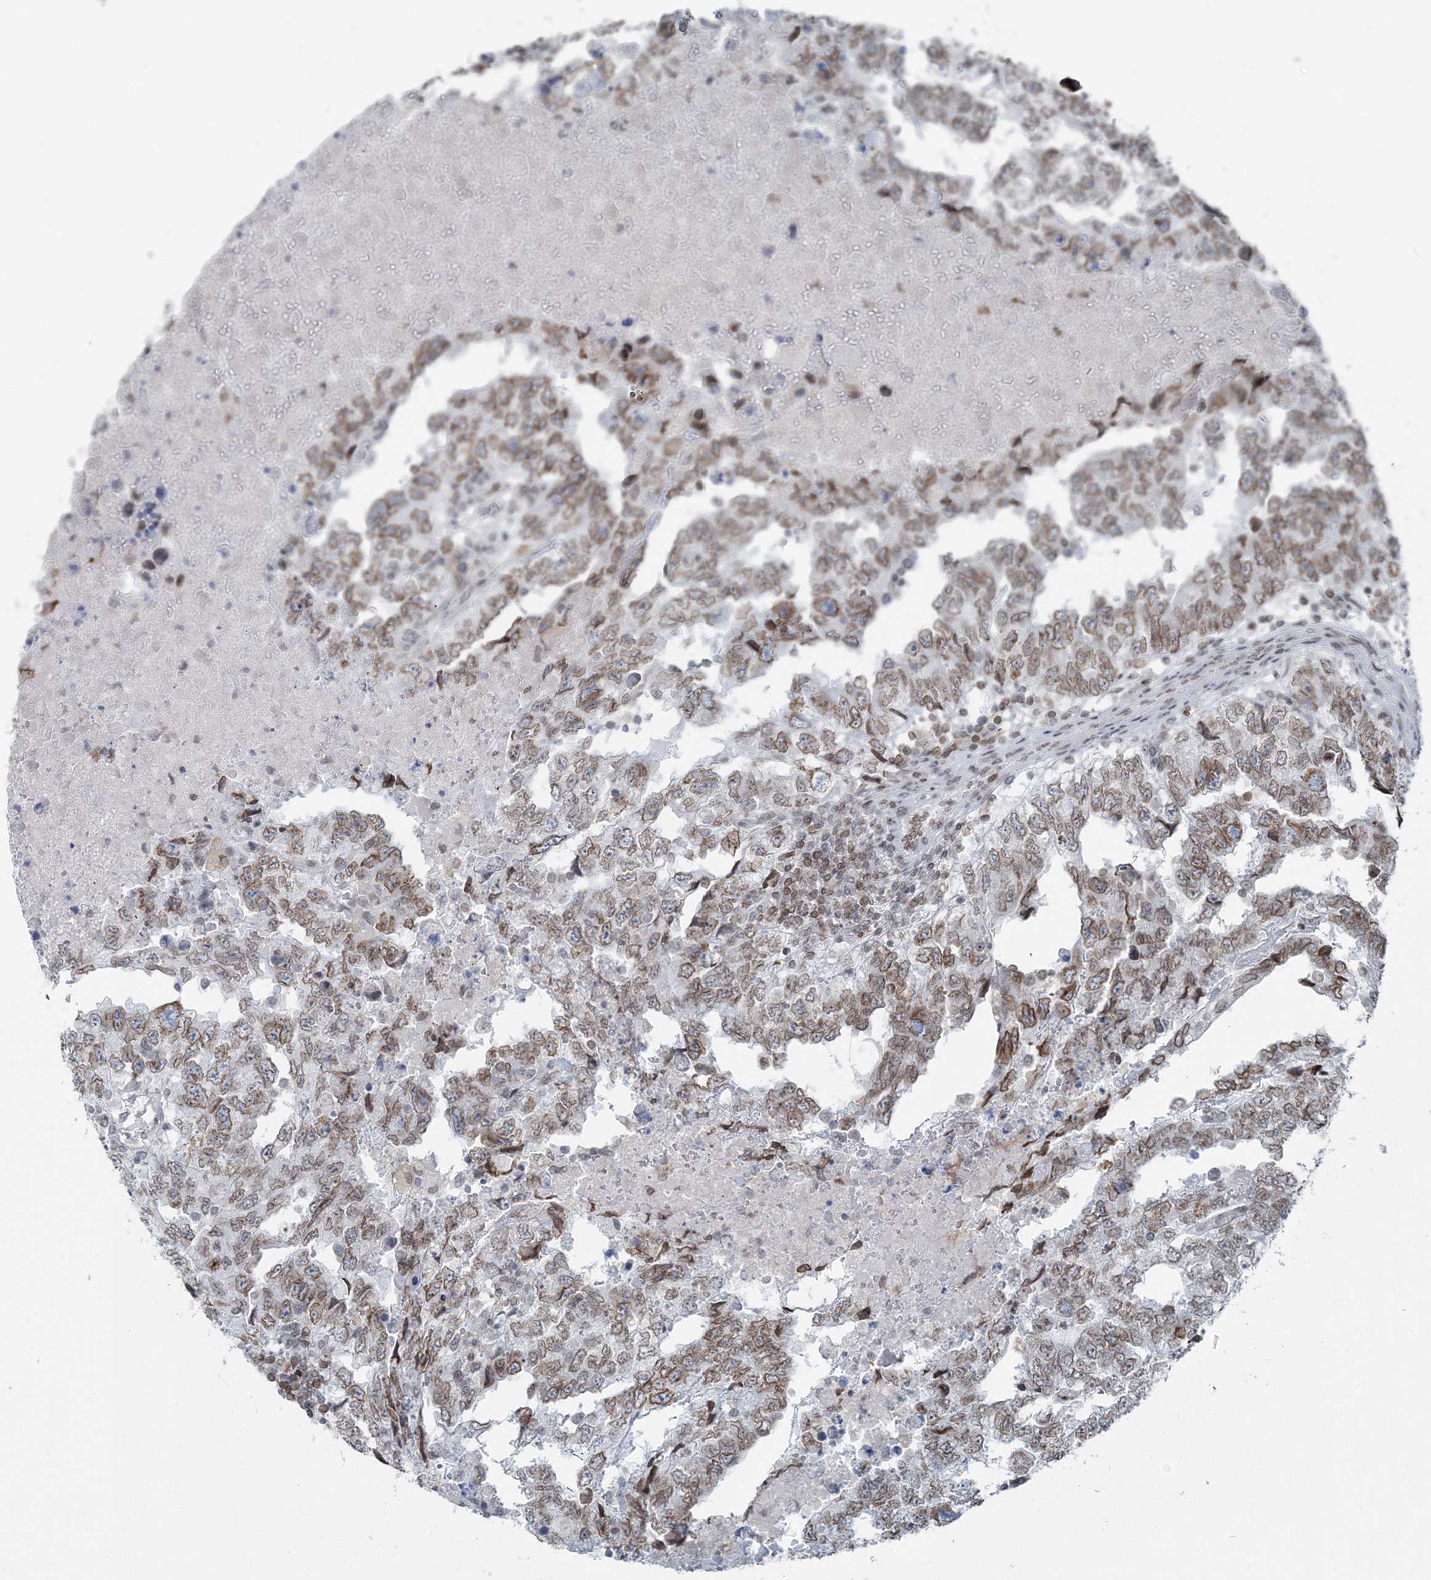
{"staining": {"intensity": "moderate", "quantity": ">75%", "location": "cytoplasmic/membranous,nuclear"}, "tissue": "testis cancer", "cell_type": "Tumor cells", "image_type": "cancer", "snomed": [{"axis": "morphology", "description": "Carcinoma, Embryonal, NOS"}, {"axis": "topography", "description": "Testis"}], "caption": "IHC histopathology image of neoplastic tissue: human testis cancer (embryonal carcinoma) stained using immunohistochemistry demonstrates medium levels of moderate protein expression localized specifically in the cytoplasmic/membranous and nuclear of tumor cells, appearing as a cytoplasmic/membranous and nuclear brown color.", "gene": "GJD4", "patient": {"sex": "male", "age": 36}}